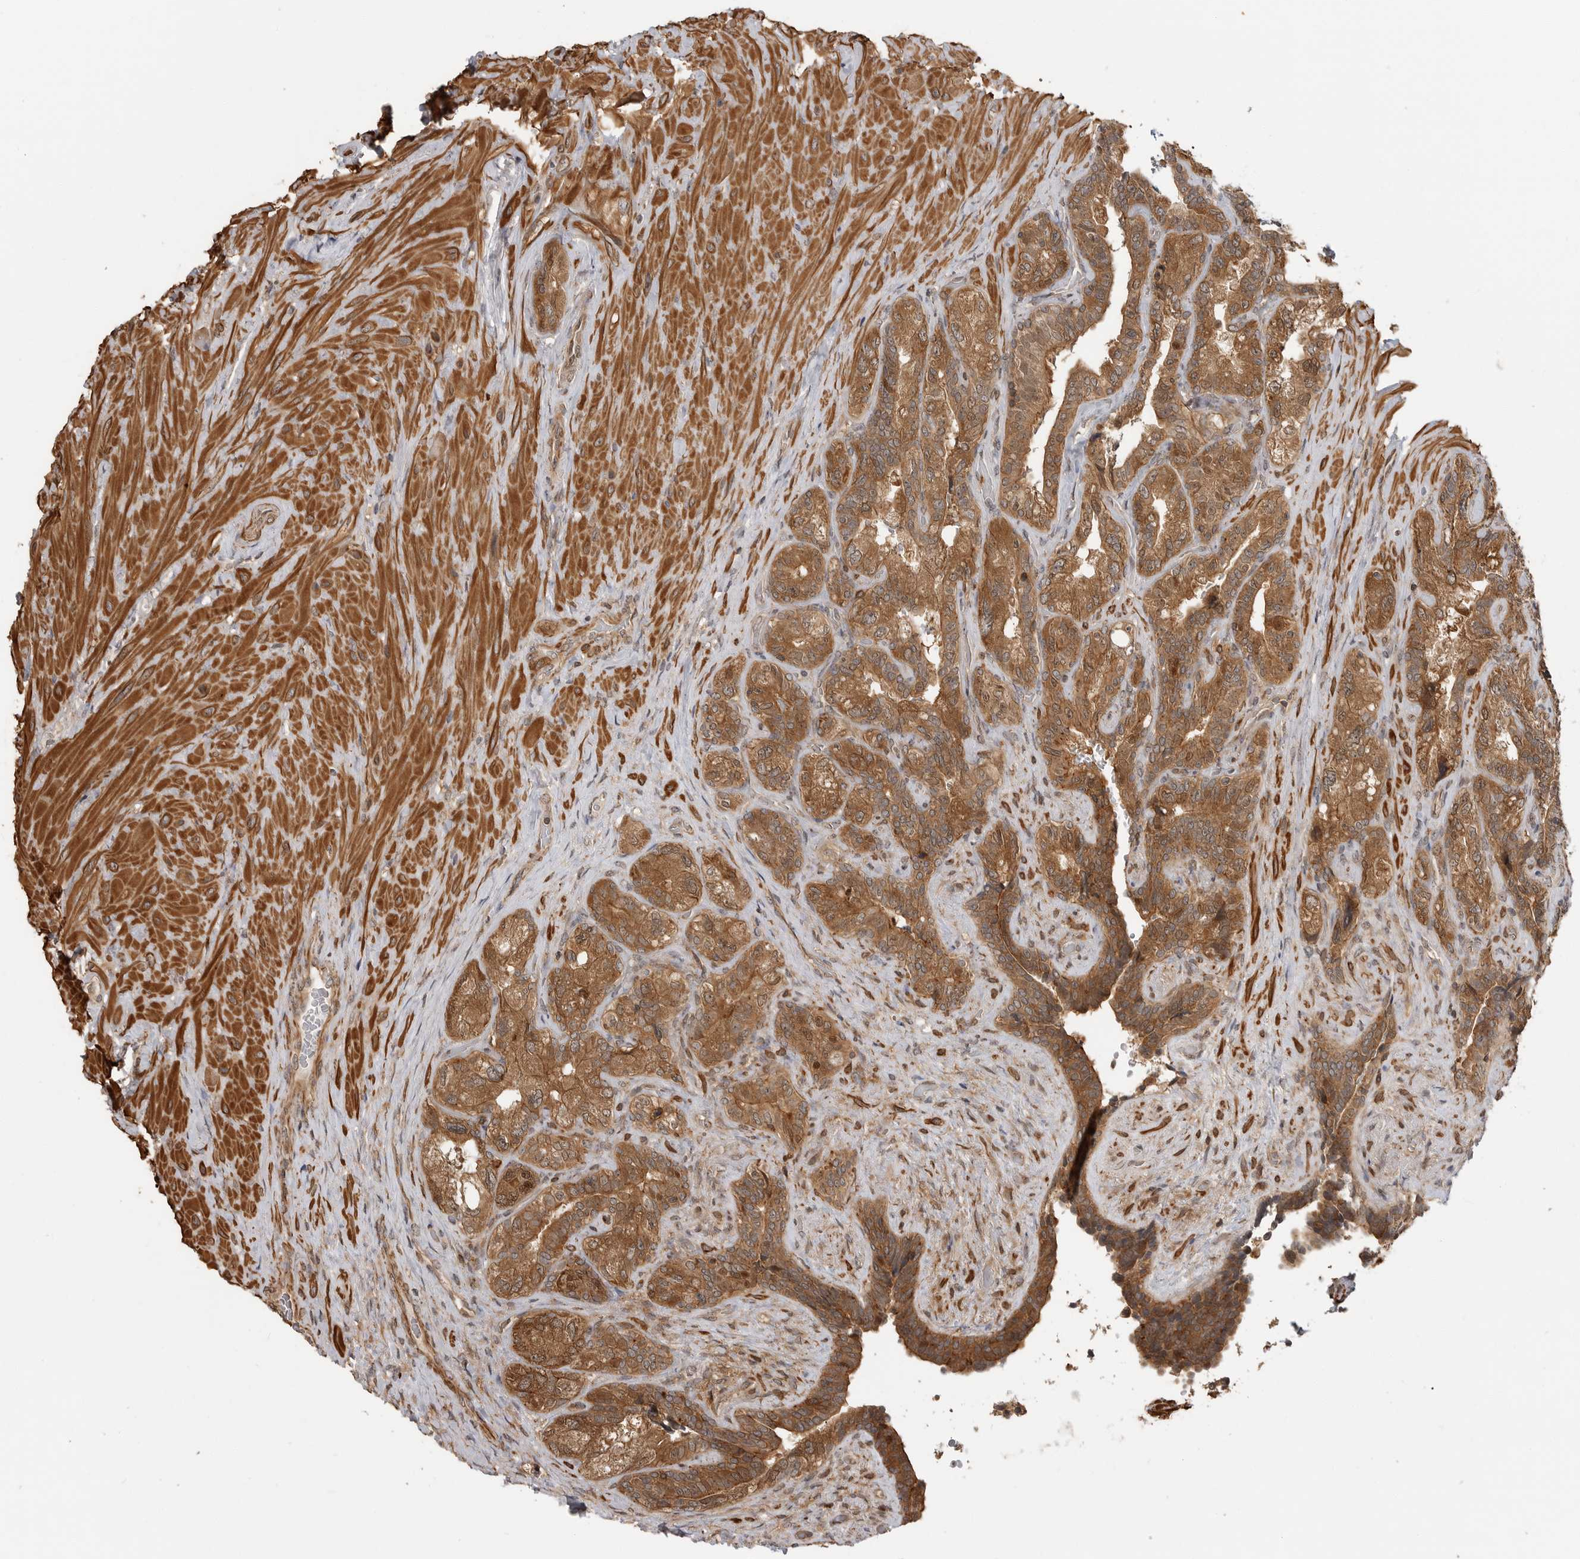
{"staining": {"intensity": "moderate", "quantity": ">75%", "location": "cytoplasmic/membranous"}, "tissue": "seminal vesicle", "cell_type": "Glandular cells", "image_type": "normal", "snomed": [{"axis": "morphology", "description": "Normal tissue, NOS"}, {"axis": "topography", "description": "Prostate"}, {"axis": "topography", "description": "Seminal veicle"}], "caption": "Human seminal vesicle stained for a protein (brown) demonstrates moderate cytoplasmic/membranous positive expression in about >75% of glandular cells.", "gene": "ERN1", "patient": {"sex": "male", "age": 67}}